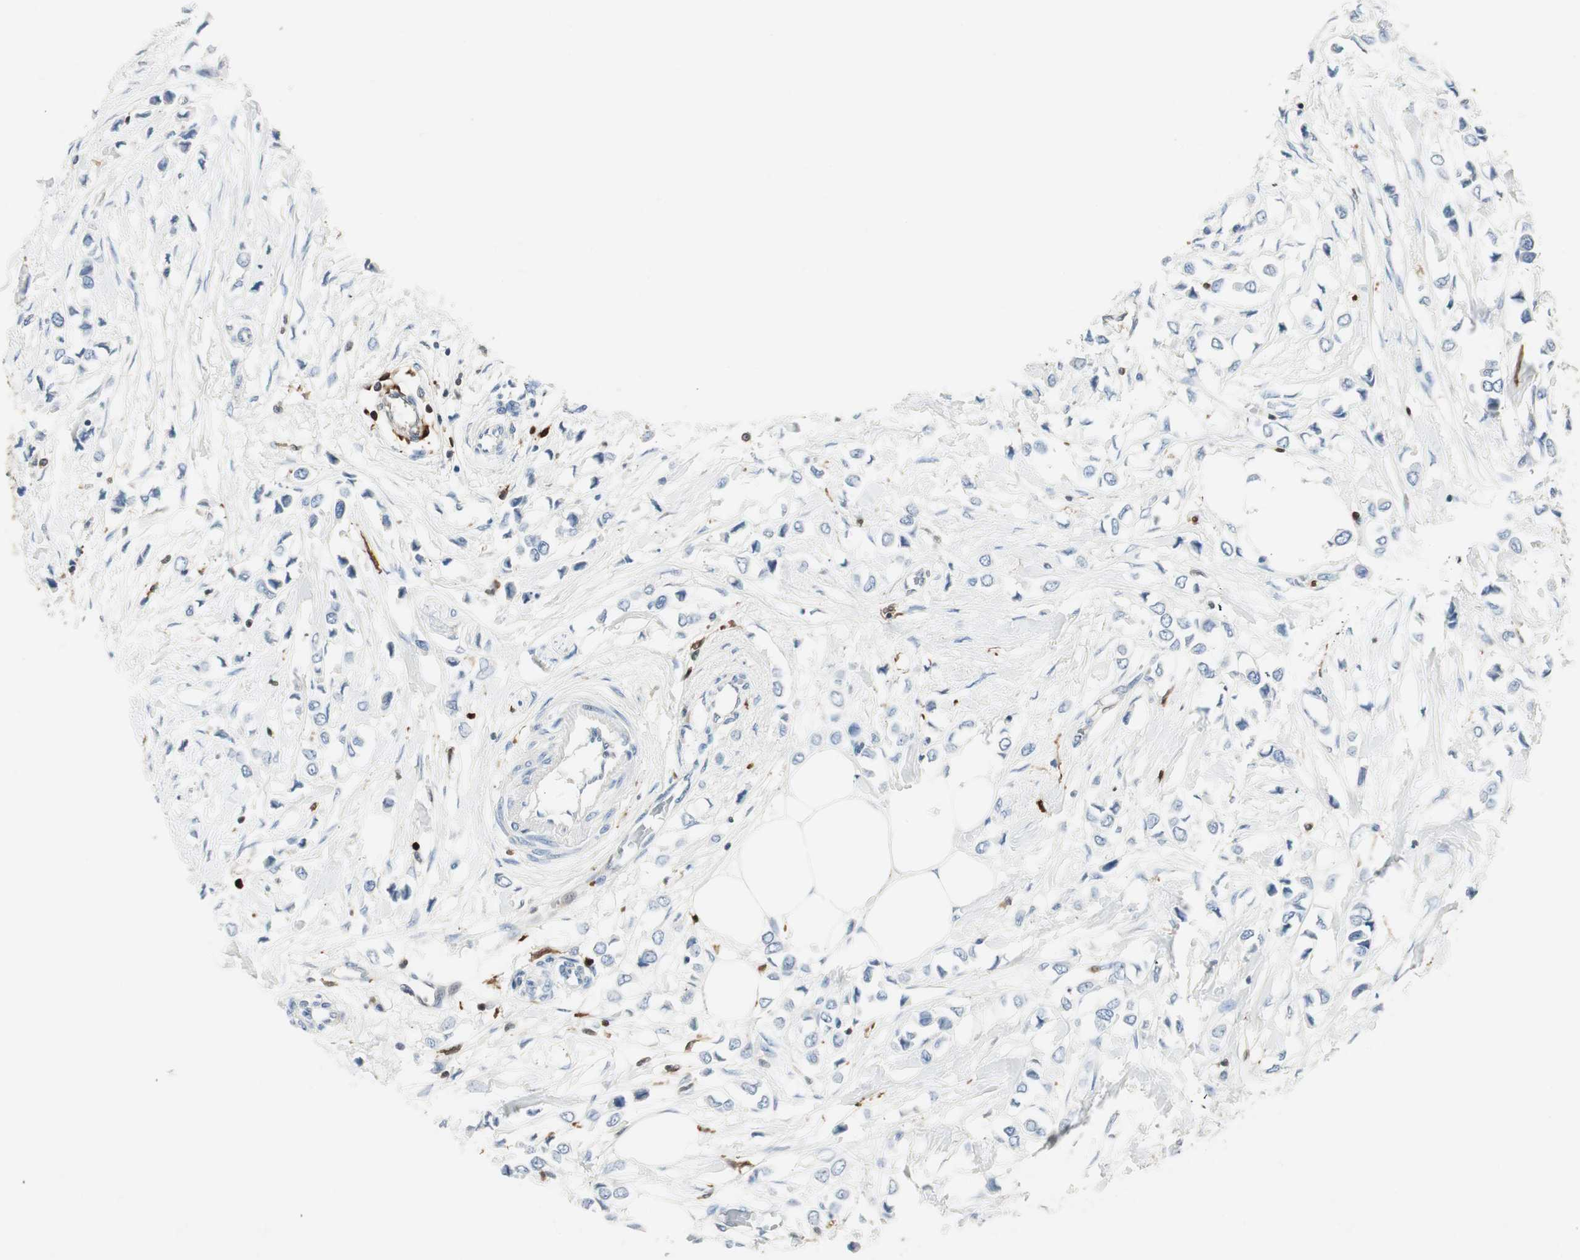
{"staining": {"intensity": "negative", "quantity": "none", "location": "none"}, "tissue": "breast cancer", "cell_type": "Tumor cells", "image_type": "cancer", "snomed": [{"axis": "morphology", "description": "Lobular carcinoma"}, {"axis": "topography", "description": "Breast"}], "caption": "A micrograph of human breast lobular carcinoma is negative for staining in tumor cells.", "gene": "COTL1", "patient": {"sex": "female", "age": 51}}